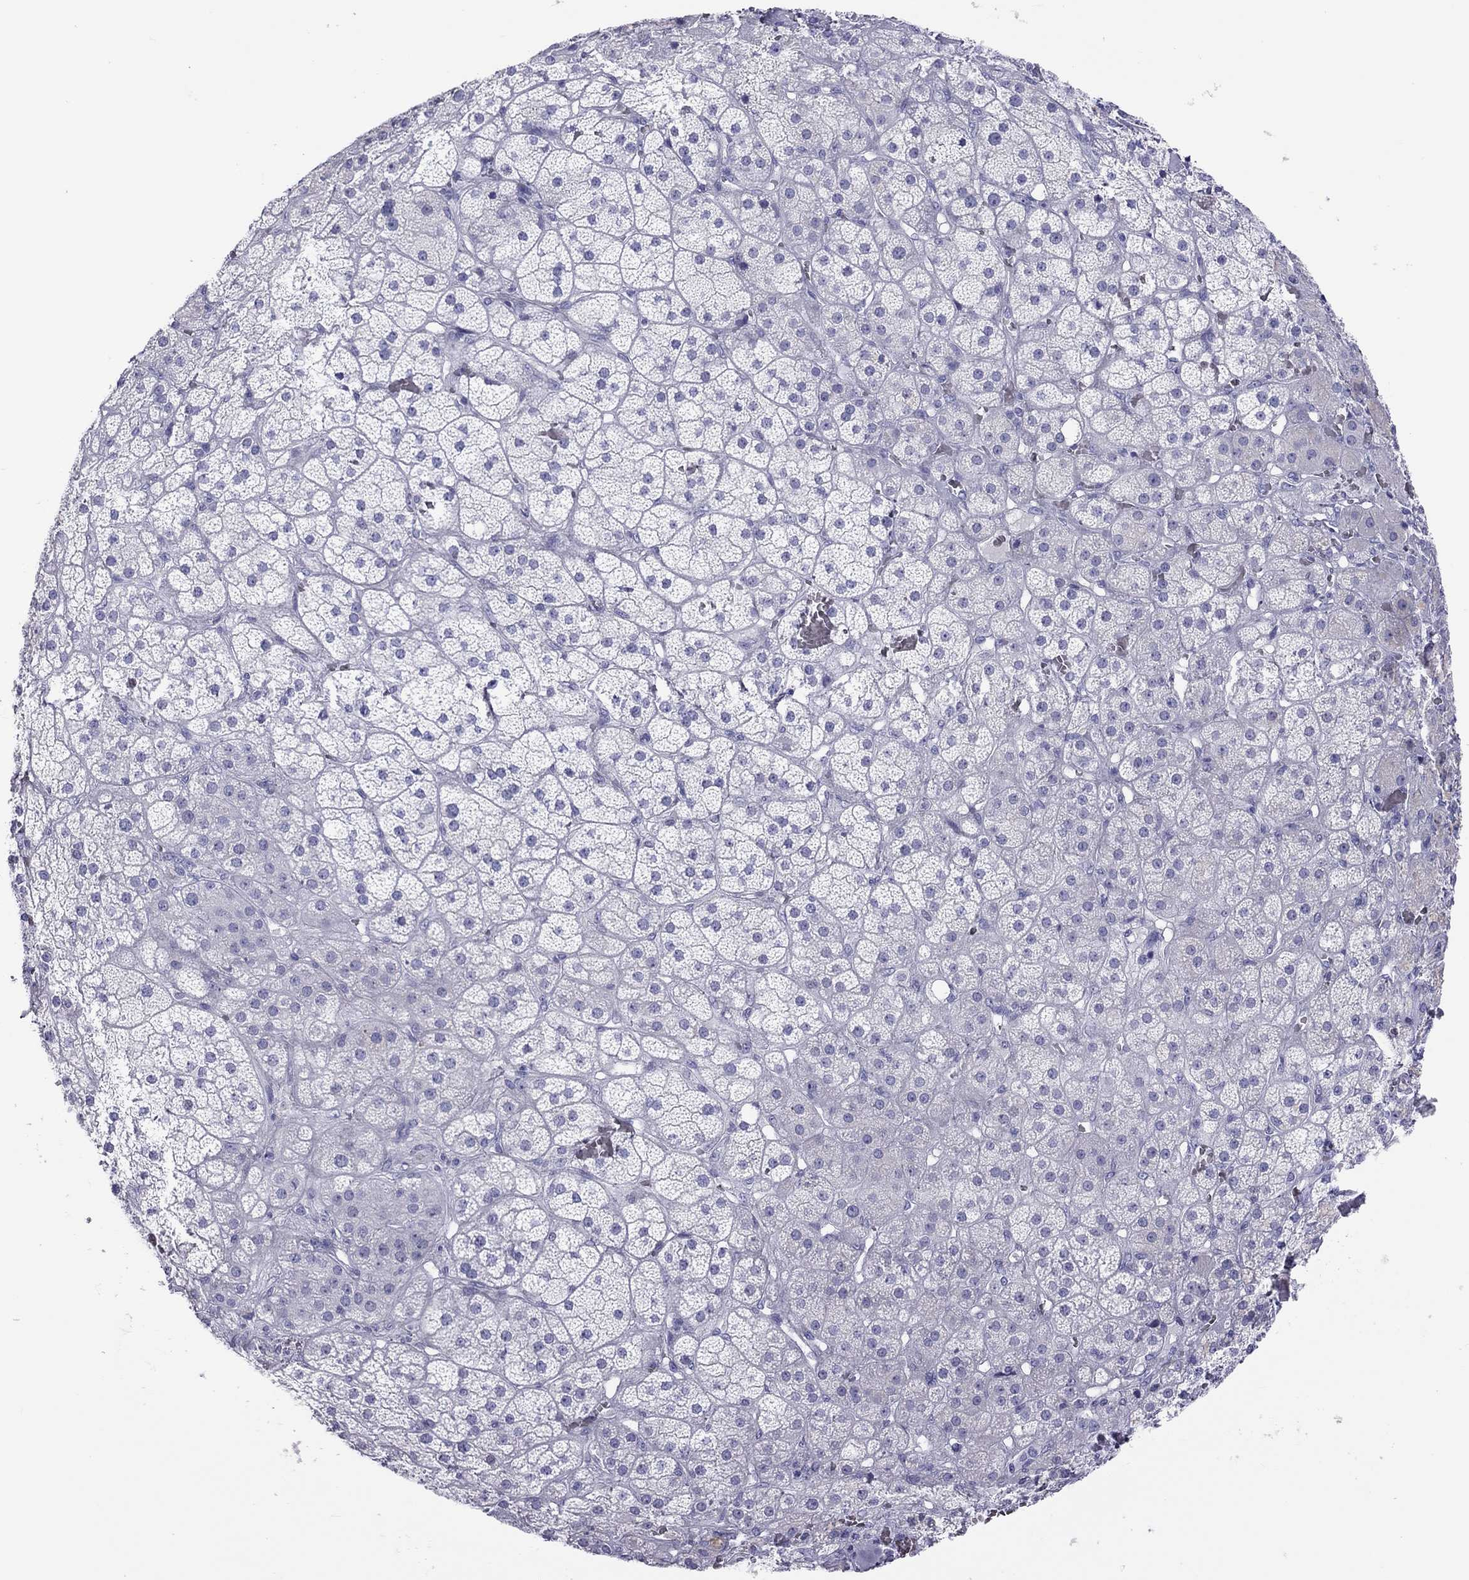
{"staining": {"intensity": "negative", "quantity": "none", "location": "none"}, "tissue": "adrenal gland", "cell_type": "Glandular cells", "image_type": "normal", "snomed": [{"axis": "morphology", "description": "Normal tissue, NOS"}, {"axis": "topography", "description": "Adrenal gland"}], "caption": "Glandular cells are negative for brown protein staining in unremarkable adrenal gland. Nuclei are stained in blue.", "gene": "STAG3", "patient": {"sex": "male", "age": 57}}